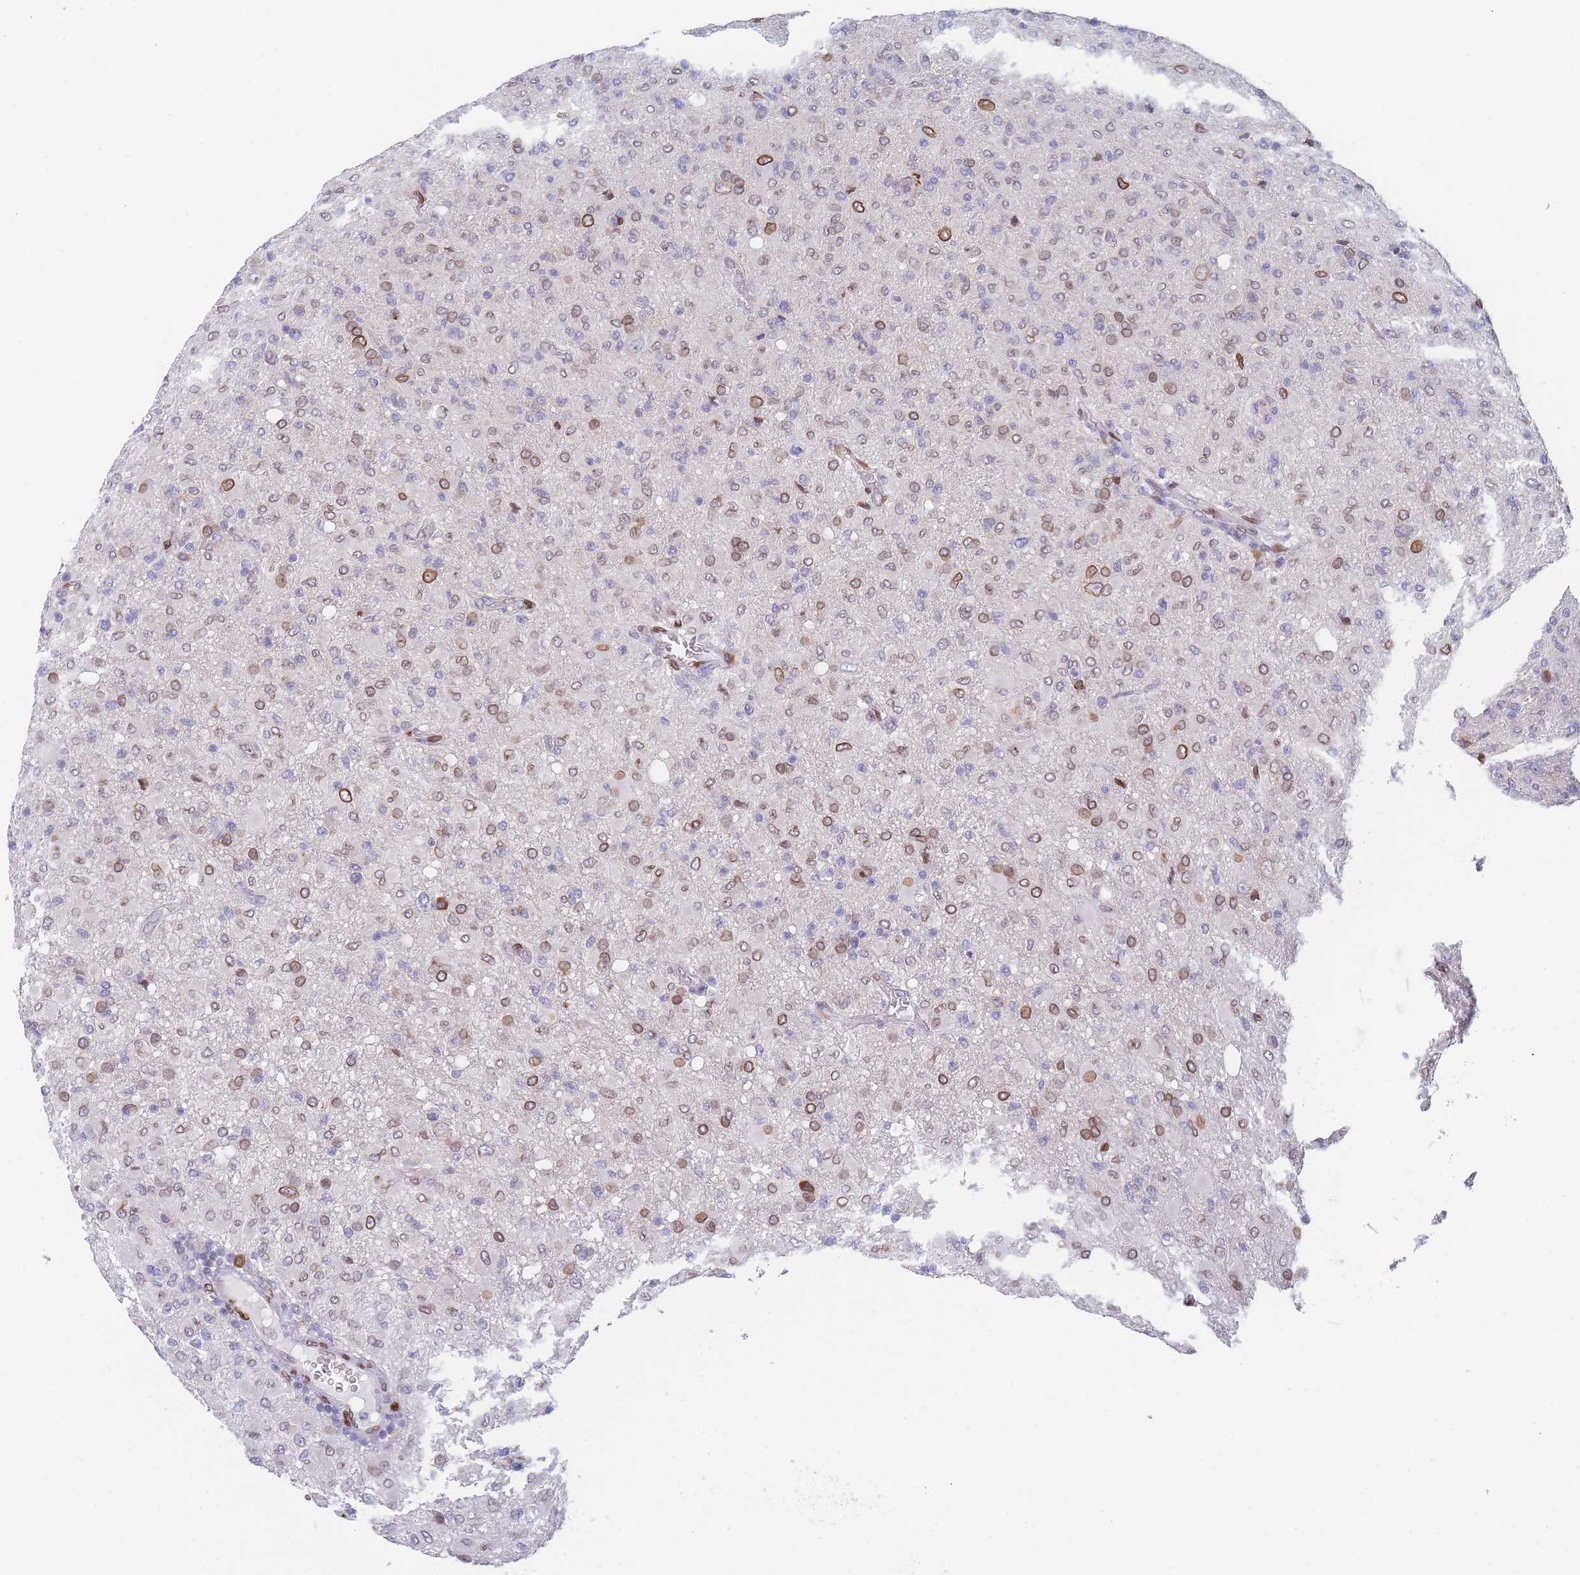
{"staining": {"intensity": "moderate", "quantity": "<25%", "location": "cytoplasmic/membranous,nuclear"}, "tissue": "glioma", "cell_type": "Tumor cells", "image_type": "cancer", "snomed": [{"axis": "morphology", "description": "Glioma, malignant, High grade"}, {"axis": "topography", "description": "Brain"}], "caption": "High-grade glioma (malignant) was stained to show a protein in brown. There is low levels of moderate cytoplasmic/membranous and nuclear positivity in about <25% of tumor cells.", "gene": "ZBTB1", "patient": {"sex": "female", "age": 57}}